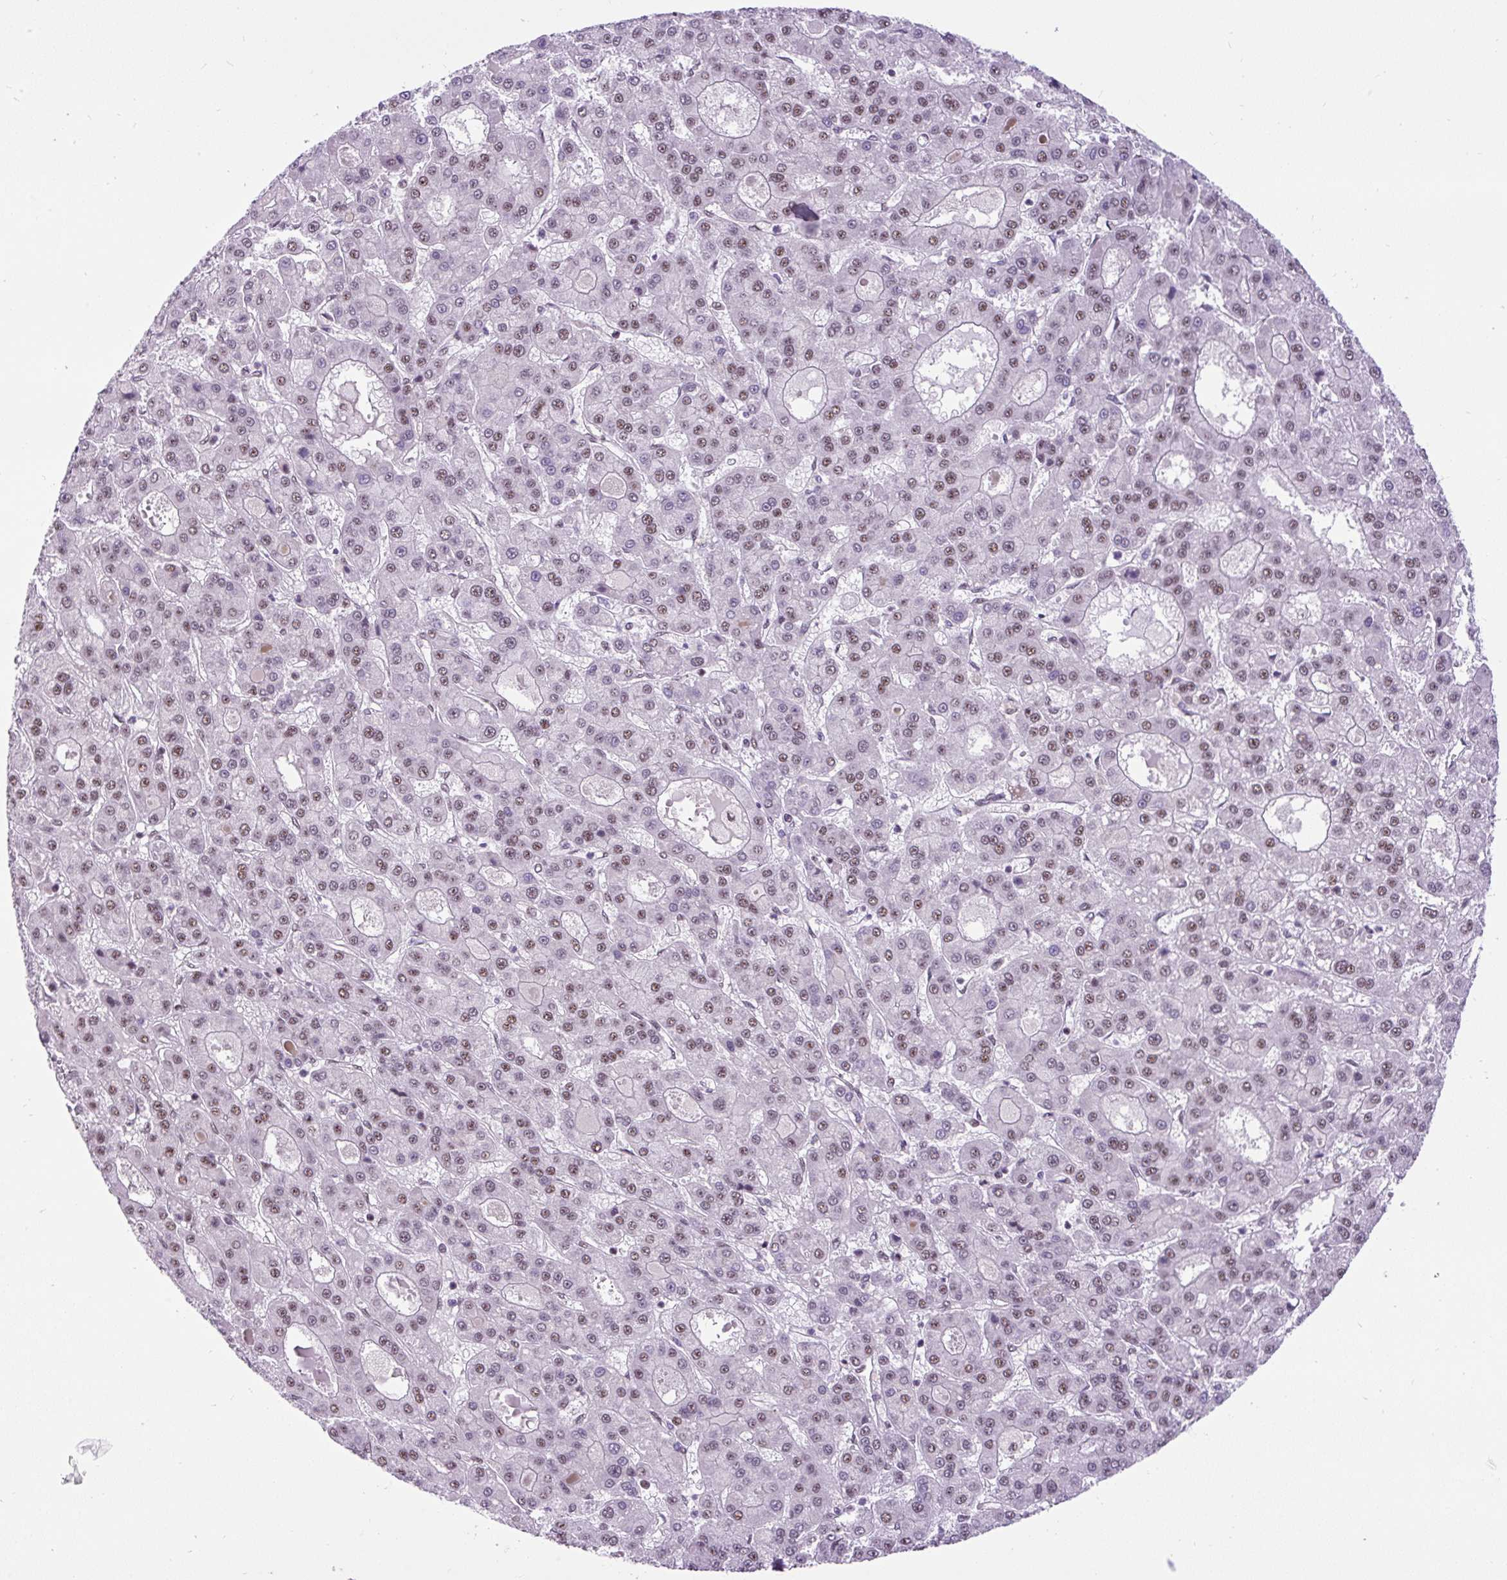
{"staining": {"intensity": "weak", "quantity": "25%-75%", "location": "nuclear"}, "tissue": "liver cancer", "cell_type": "Tumor cells", "image_type": "cancer", "snomed": [{"axis": "morphology", "description": "Carcinoma, Hepatocellular, NOS"}, {"axis": "topography", "description": "Liver"}], "caption": "Liver cancer (hepatocellular carcinoma) stained with a protein marker shows weak staining in tumor cells.", "gene": "SMC5", "patient": {"sex": "male", "age": 70}}